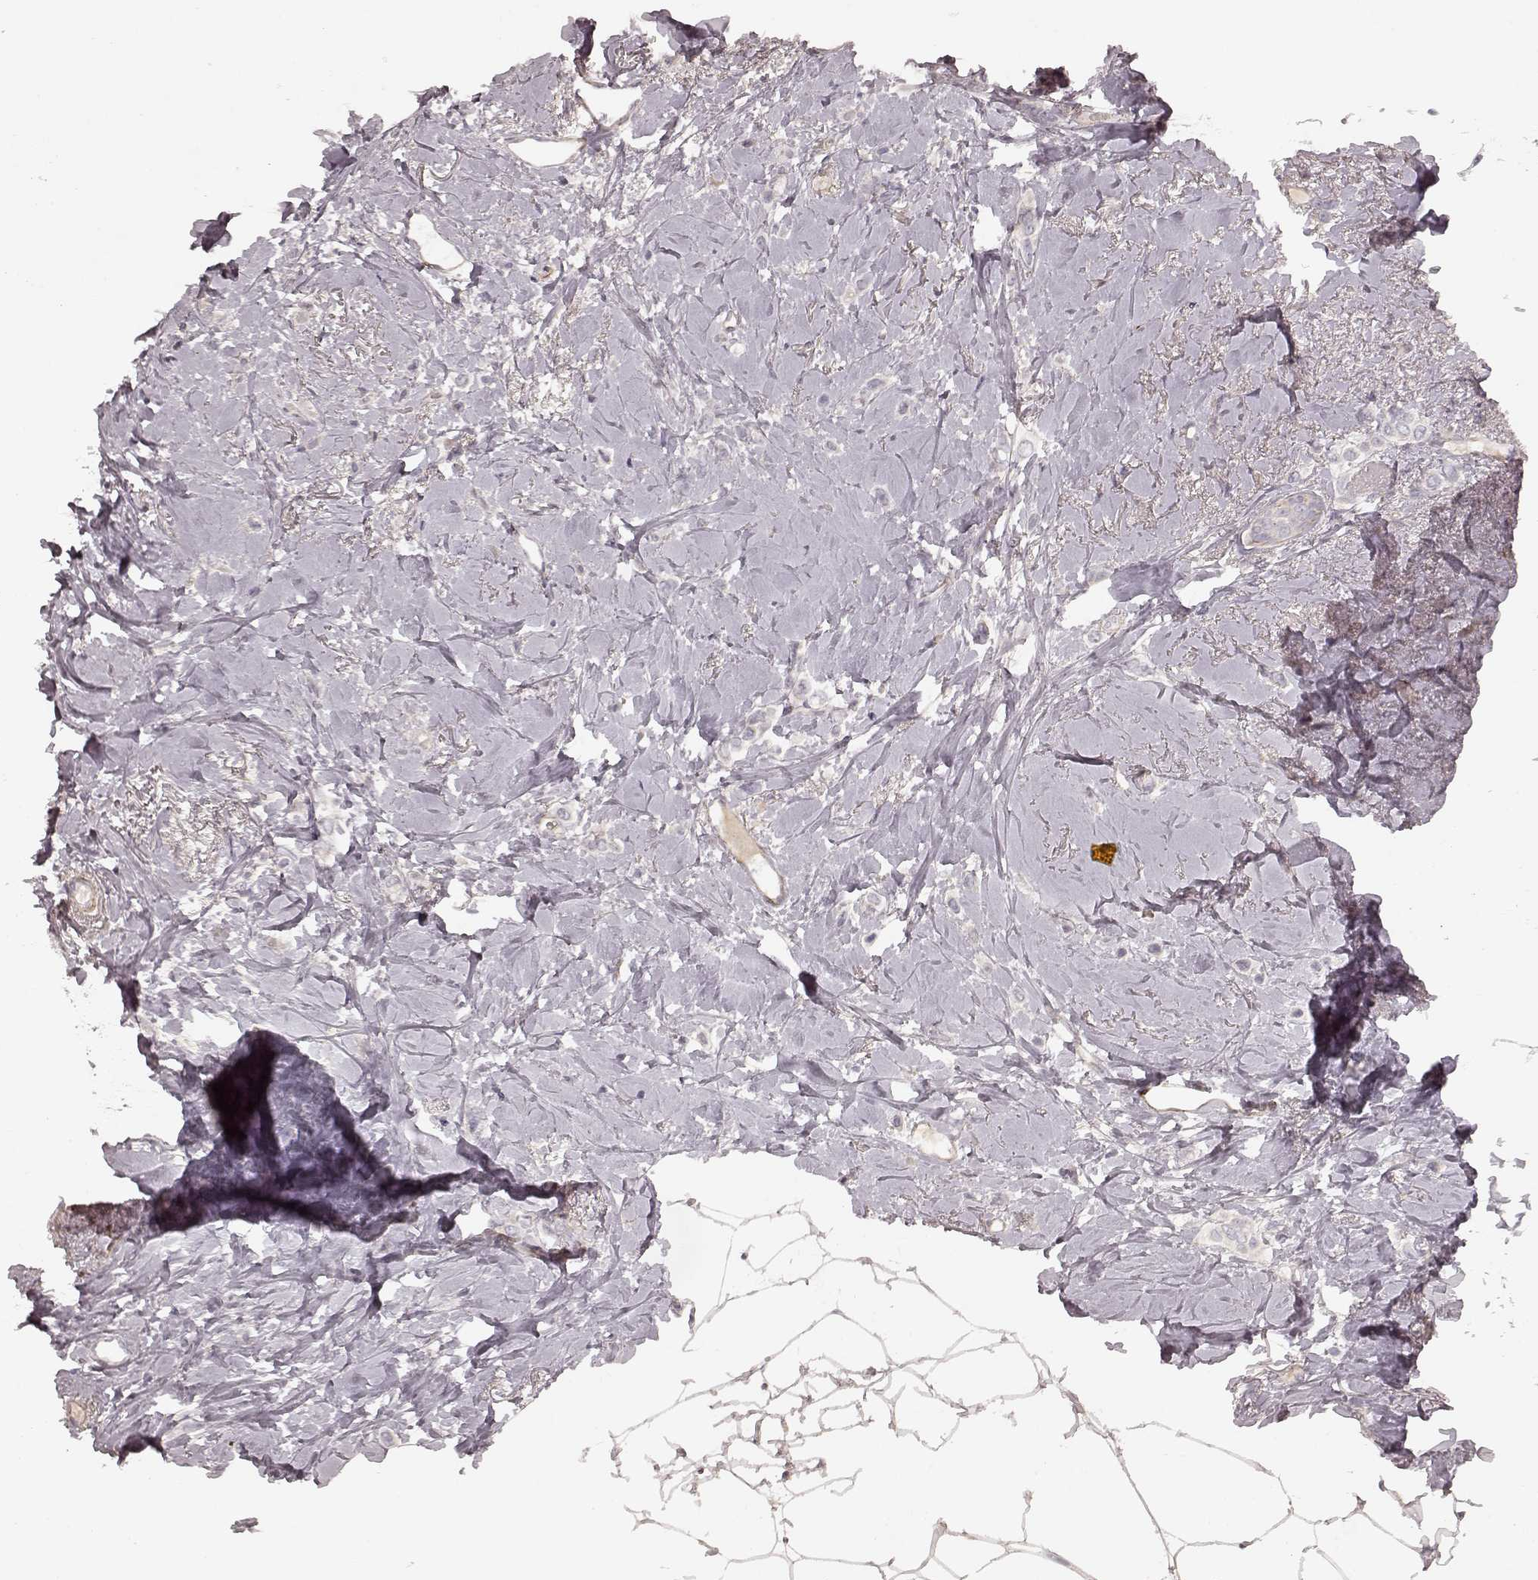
{"staining": {"intensity": "negative", "quantity": "none", "location": "none"}, "tissue": "breast cancer", "cell_type": "Tumor cells", "image_type": "cancer", "snomed": [{"axis": "morphology", "description": "Duct carcinoma"}, {"axis": "topography", "description": "Breast"}], "caption": "Immunohistochemistry histopathology image of human infiltrating ductal carcinoma (breast) stained for a protein (brown), which displays no positivity in tumor cells. (Brightfield microscopy of DAB (3,3'-diaminobenzidine) immunohistochemistry (IHC) at high magnification).", "gene": "KCNJ9", "patient": {"sex": "female", "age": 40}}